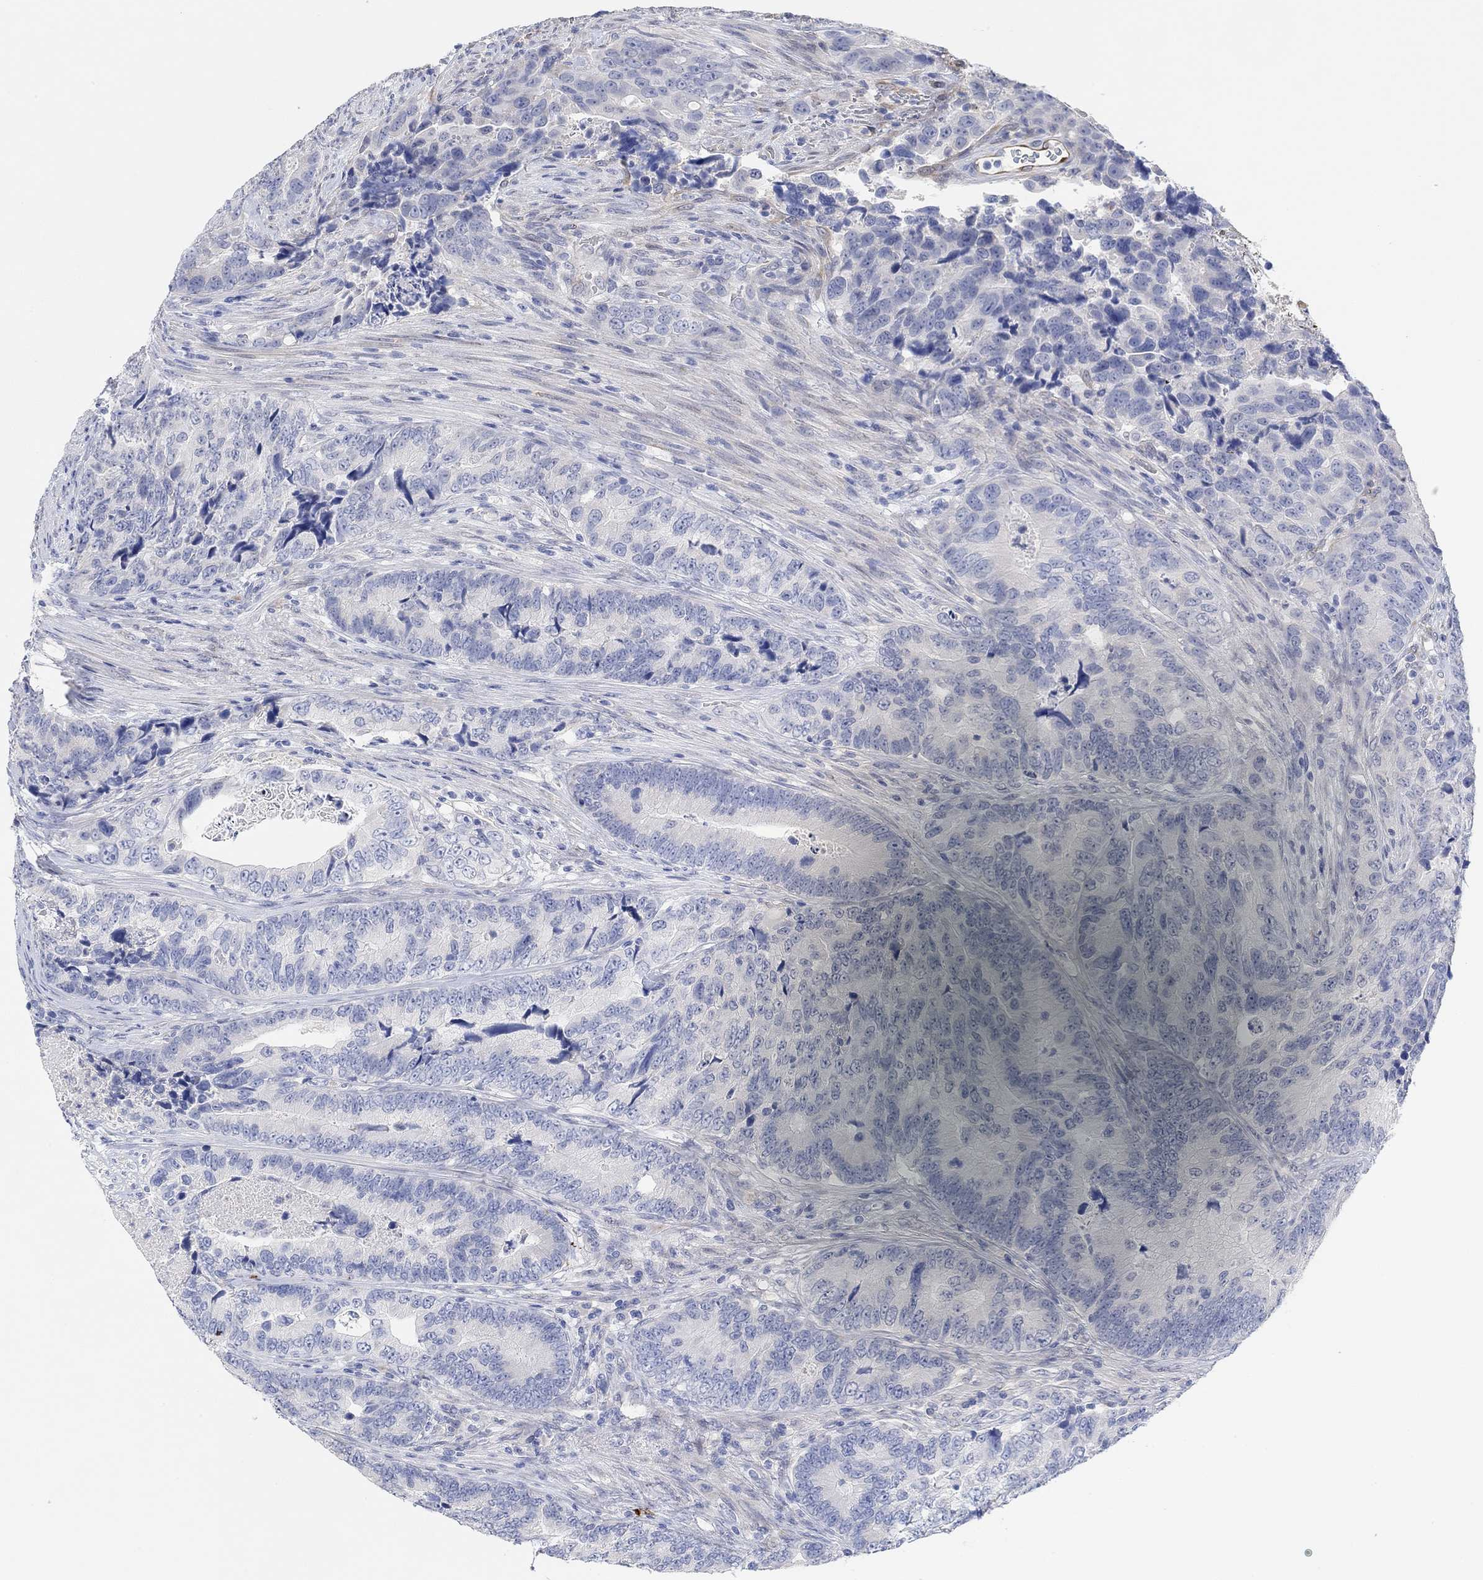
{"staining": {"intensity": "negative", "quantity": "none", "location": "none"}, "tissue": "colorectal cancer", "cell_type": "Tumor cells", "image_type": "cancer", "snomed": [{"axis": "morphology", "description": "Adenocarcinoma, NOS"}, {"axis": "topography", "description": "Colon"}], "caption": "An image of colorectal adenocarcinoma stained for a protein displays no brown staining in tumor cells. (Stains: DAB immunohistochemistry with hematoxylin counter stain, Microscopy: brightfield microscopy at high magnification).", "gene": "VAT1L", "patient": {"sex": "female", "age": 72}}